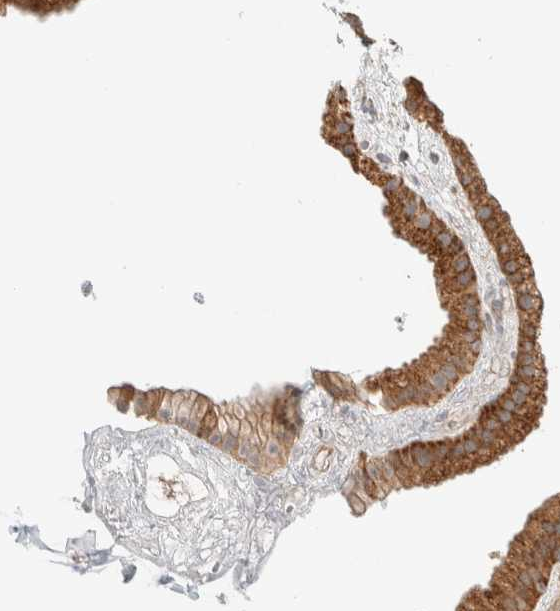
{"staining": {"intensity": "strong", "quantity": ">75%", "location": "cytoplasmic/membranous"}, "tissue": "gallbladder", "cell_type": "Glandular cells", "image_type": "normal", "snomed": [{"axis": "morphology", "description": "Normal tissue, NOS"}, {"axis": "topography", "description": "Gallbladder"}], "caption": "A histopathology image of human gallbladder stained for a protein reveals strong cytoplasmic/membranous brown staining in glandular cells. The protein is shown in brown color, while the nuclei are stained blue.", "gene": "MRM3", "patient": {"sex": "female", "age": 64}}